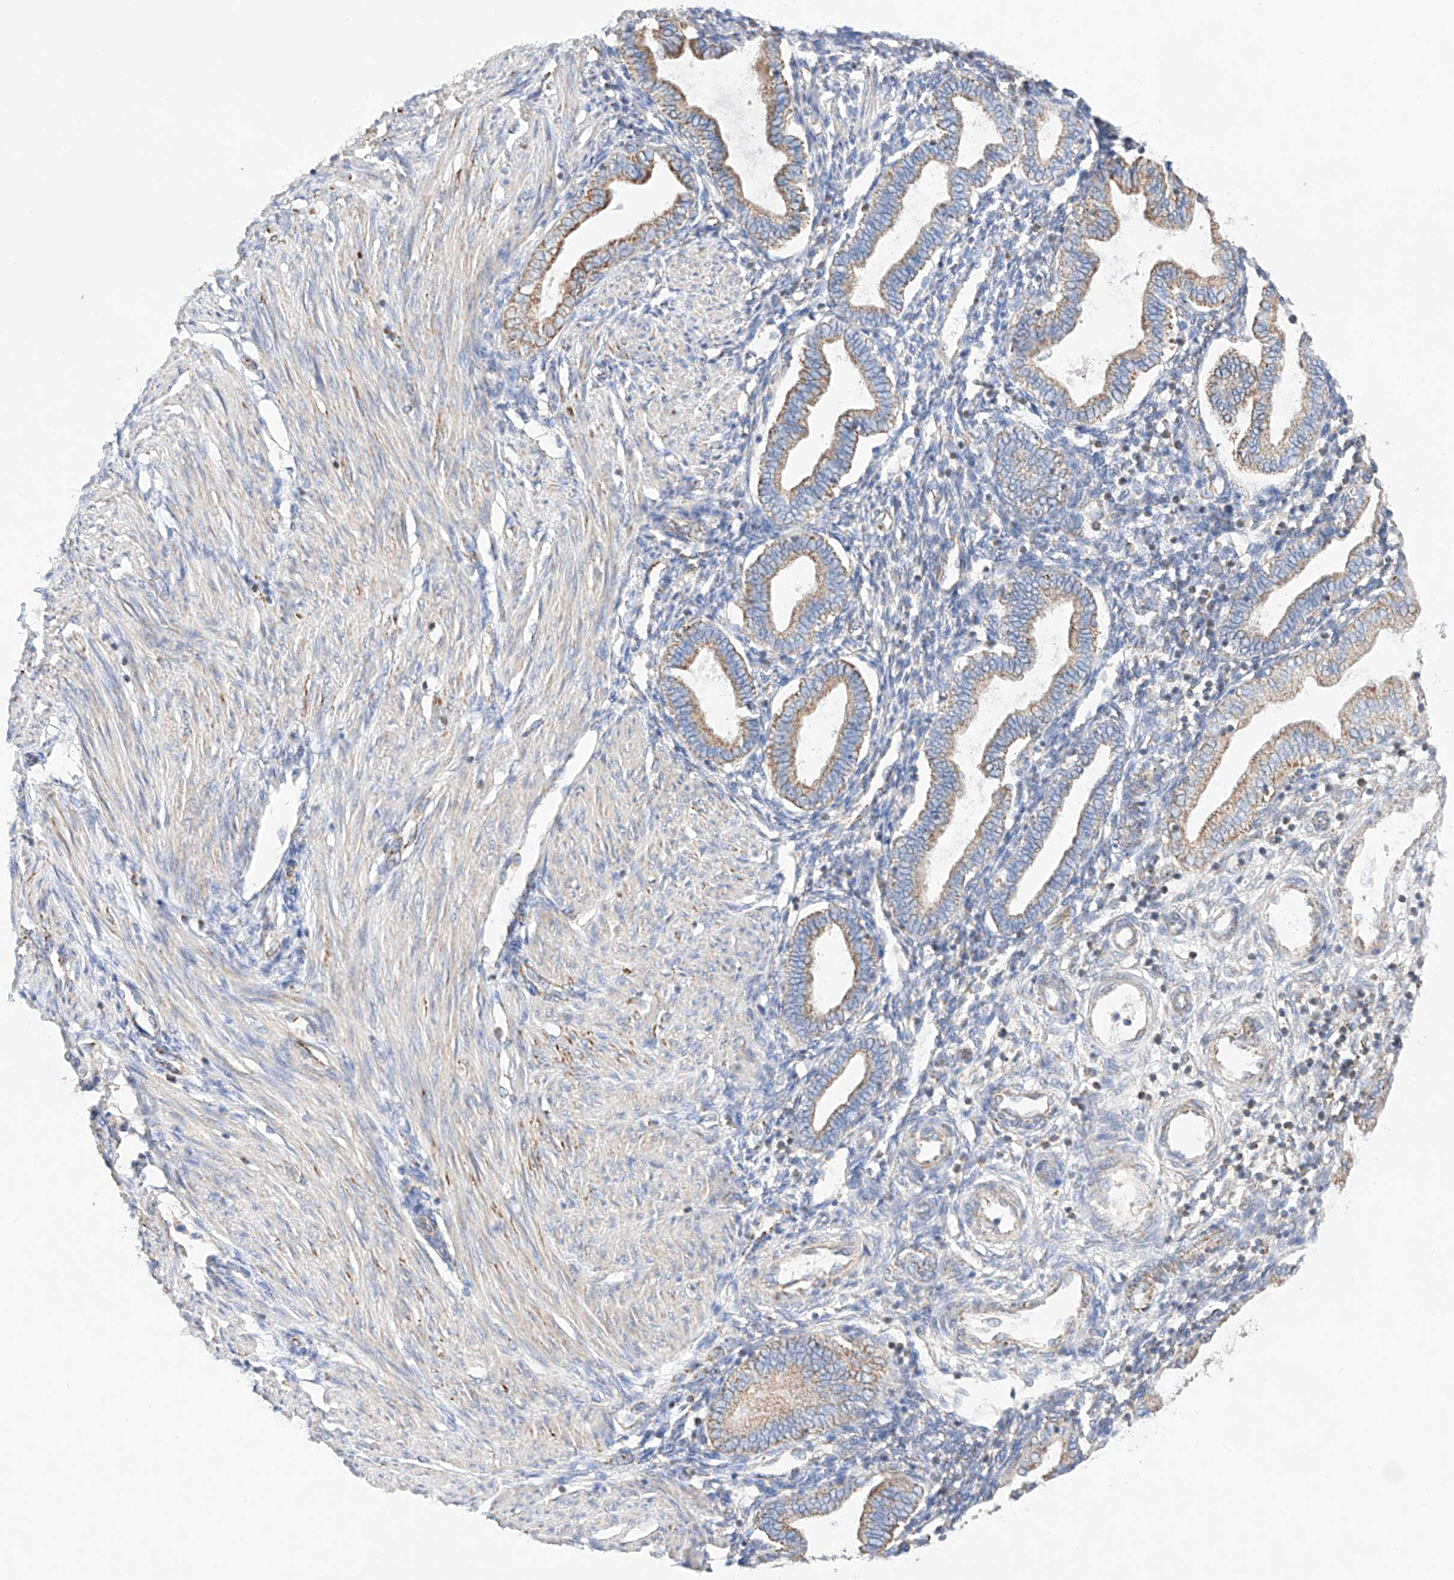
{"staining": {"intensity": "negative", "quantity": "none", "location": "none"}, "tissue": "endometrium", "cell_type": "Cells in endometrial stroma", "image_type": "normal", "snomed": [{"axis": "morphology", "description": "Normal tissue, NOS"}, {"axis": "topography", "description": "Endometrium"}], "caption": "Protein analysis of unremarkable endometrium exhibits no significant expression in cells in endometrial stroma. (Immunohistochemistry (ihc), brightfield microscopy, high magnification).", "gene": "KTI12", "patient": {"sex": "female", "age": 53}}